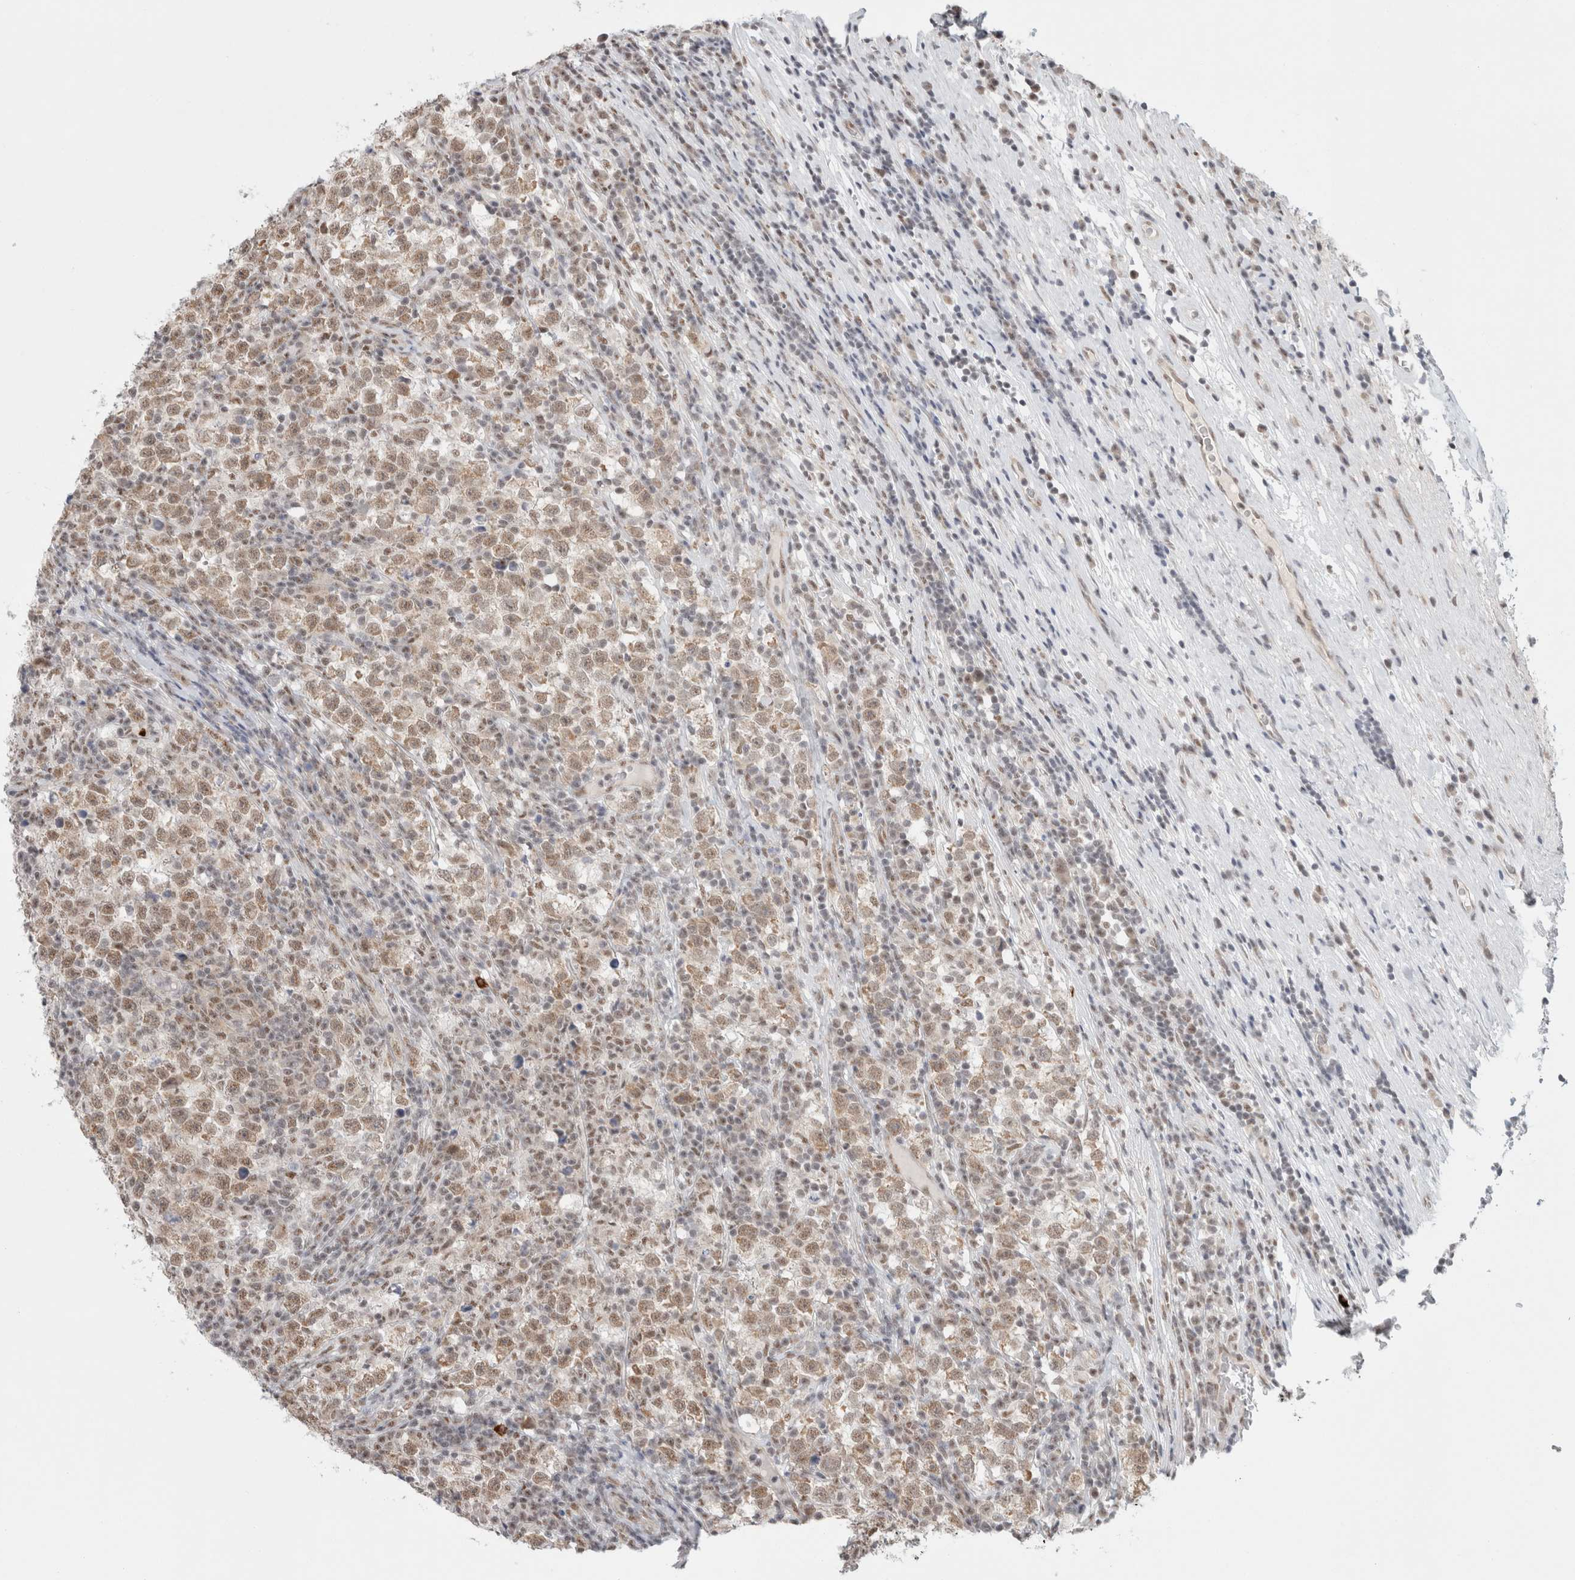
{"staining": {"intensity": "moderate", "quantity": ">75%", "location": "nuclear"}, "tissue": "testis cancer", "cell_type": "Tumor cells", "image_type": "cancer", "snomed": [{"axis": "morphology", "description": "Normal tissue, NOS"}, {"axis": "morphology", "description": "Seminoma, NOS"}, {"axis": "topography", "description": "Testis"}], "caption": "DAB immunohistochemical staining of human testis cancer (seminoma) displays moderate nuclear protein staining in approximately >75% of tumor cells.", "gene": "TRMT12", "patient": {"sex": "male", "age": 43}}